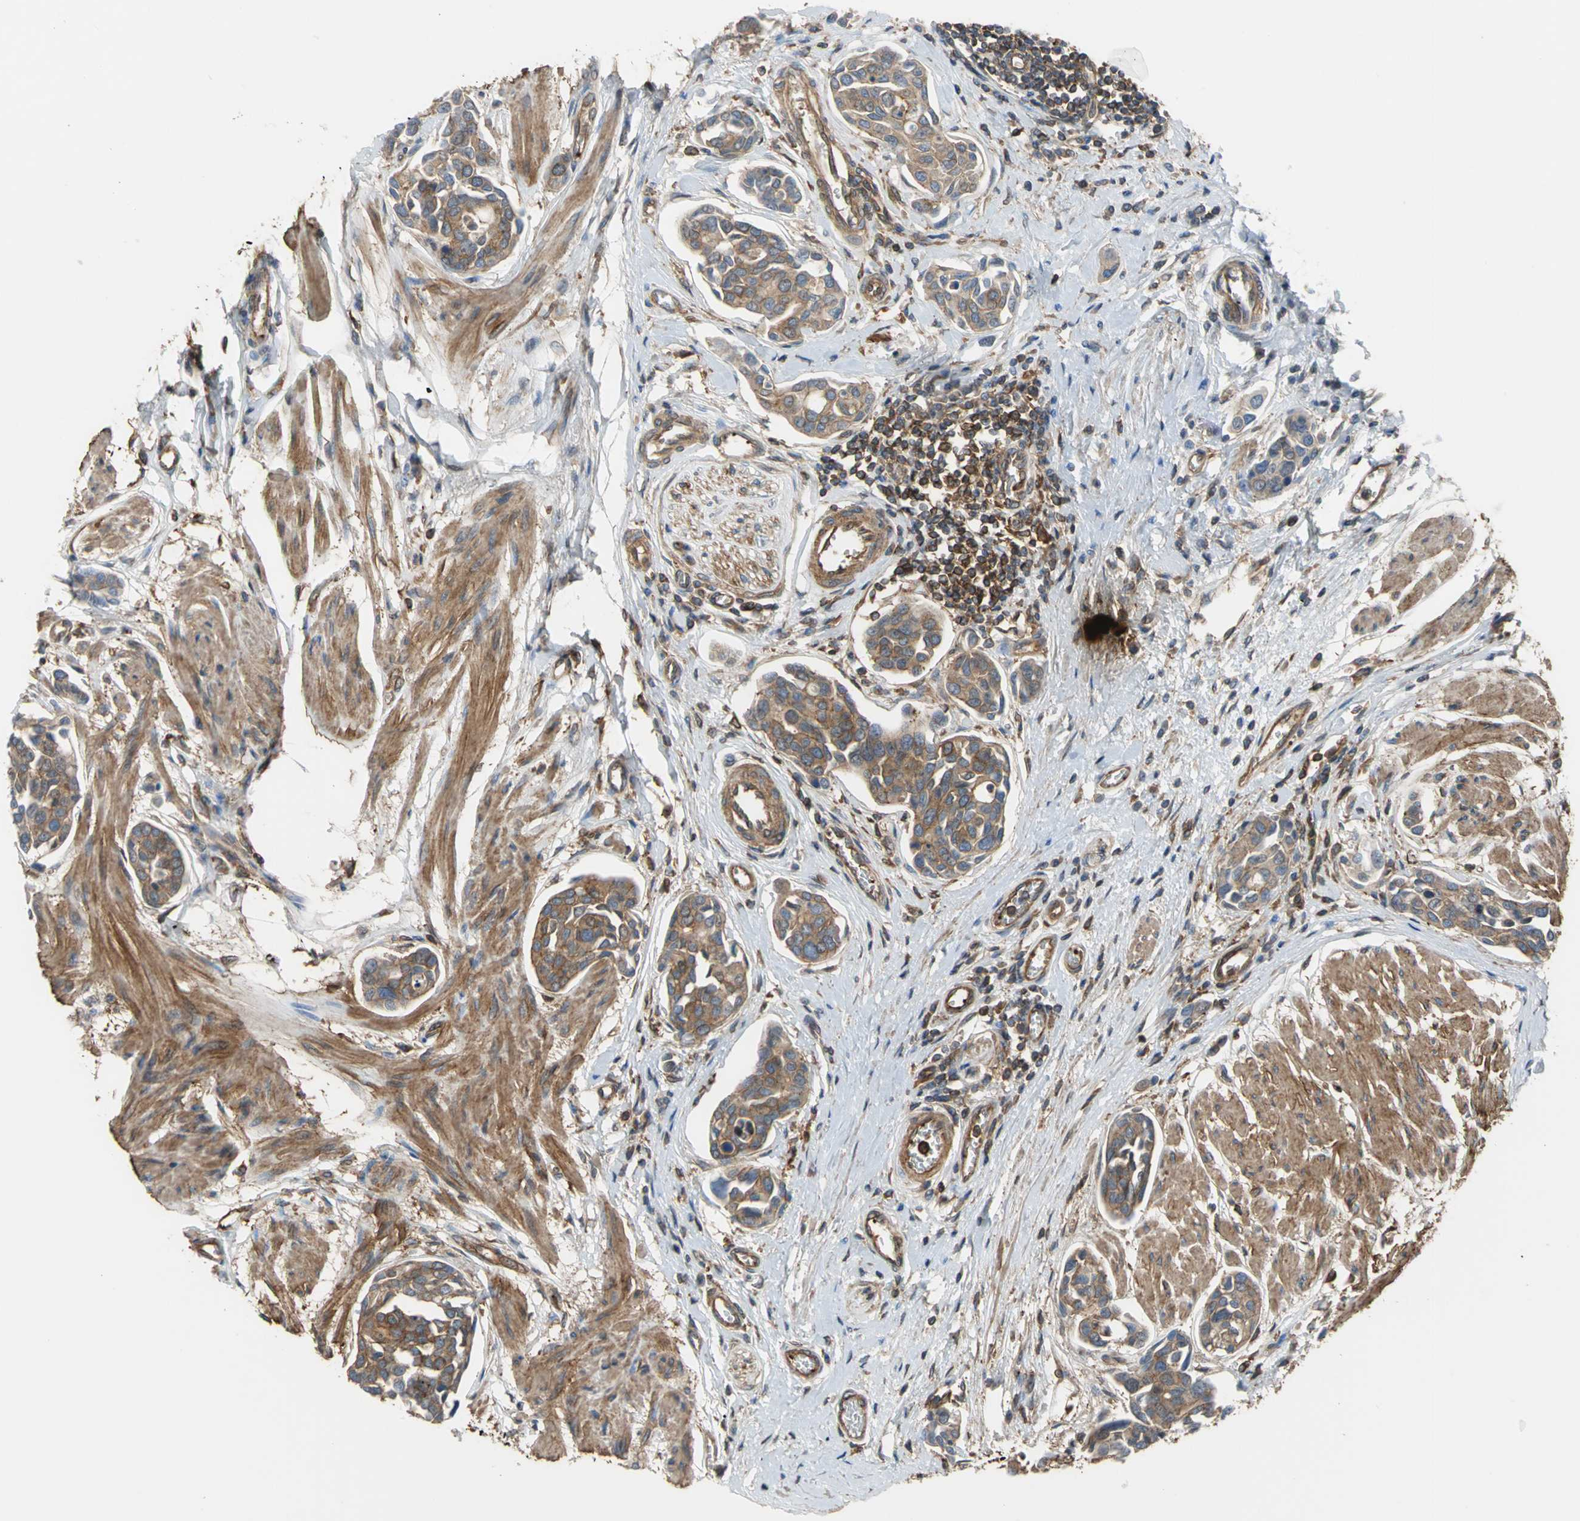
{"staining": {"intensity": "moderate", "quantity": ">75%", "location": "cytoplasmic/membranous"}, "tissue": "urothelial cancer", "cell_type": "Tumor cells", "image_type": "cancer", "snomed": [{"axis": "morphology", "description": "Urothelial carcinoma, High grade"}, {"axis": "topography", "description": "Urinary bladder"}], "caption": "DAB (3,3'-diaminobenzidine) immunohistochemical staining of human urothelial cancer displays moderate cytoplasmic/membranous protein positivity in about >75% of tumor cells. (DAB (3,3'-diaminobenzidine) = brown stain, brightfield microscopy at high magnification).", "gene": "TLN1", "patient": {"sex": "male", "age": 78}}